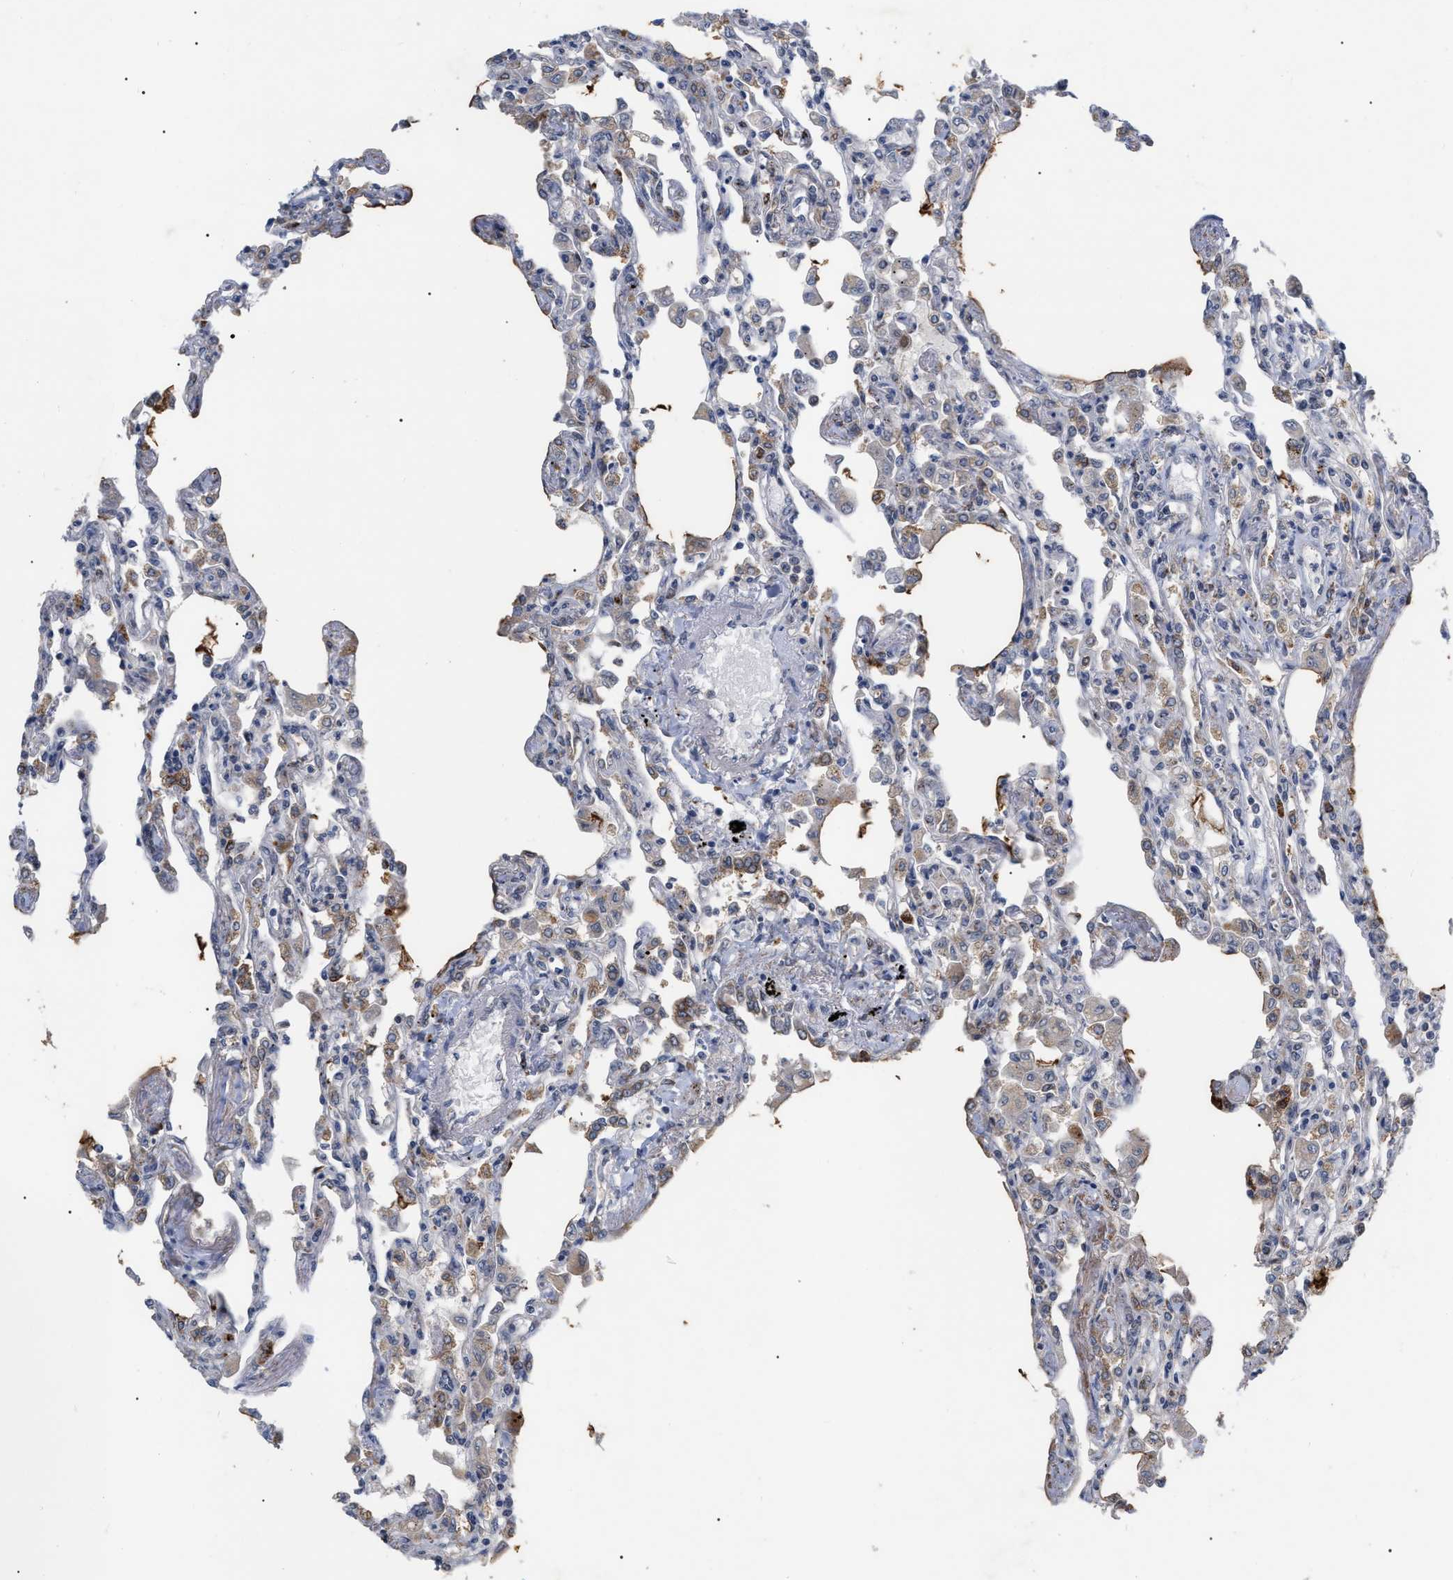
{"staining": {"intensity": "moderate", "quantity": "<25%", "location": "cytoplasmic/membranous,nuclear"}, "tissue": "lung", "cell_type": "Alveolar cells", "image_type": "normal", "snomed": [{"axis": "morphology", "description": "Normal tissue, NOS"}, {"axis": "topography", "description": "Bronchus"}, {"axis": "topography", "description": "Lung"}], "caption": "A micrograph of human lung stained for a protein shows moderate cytoplasmic/membranous,nuclear brown staining in alveolar cells. (DAB IHC, brown staining for protein, blue staining for nuclei).", "gene": "UPF1", "patient": {"sex": "female", "age": 49}}